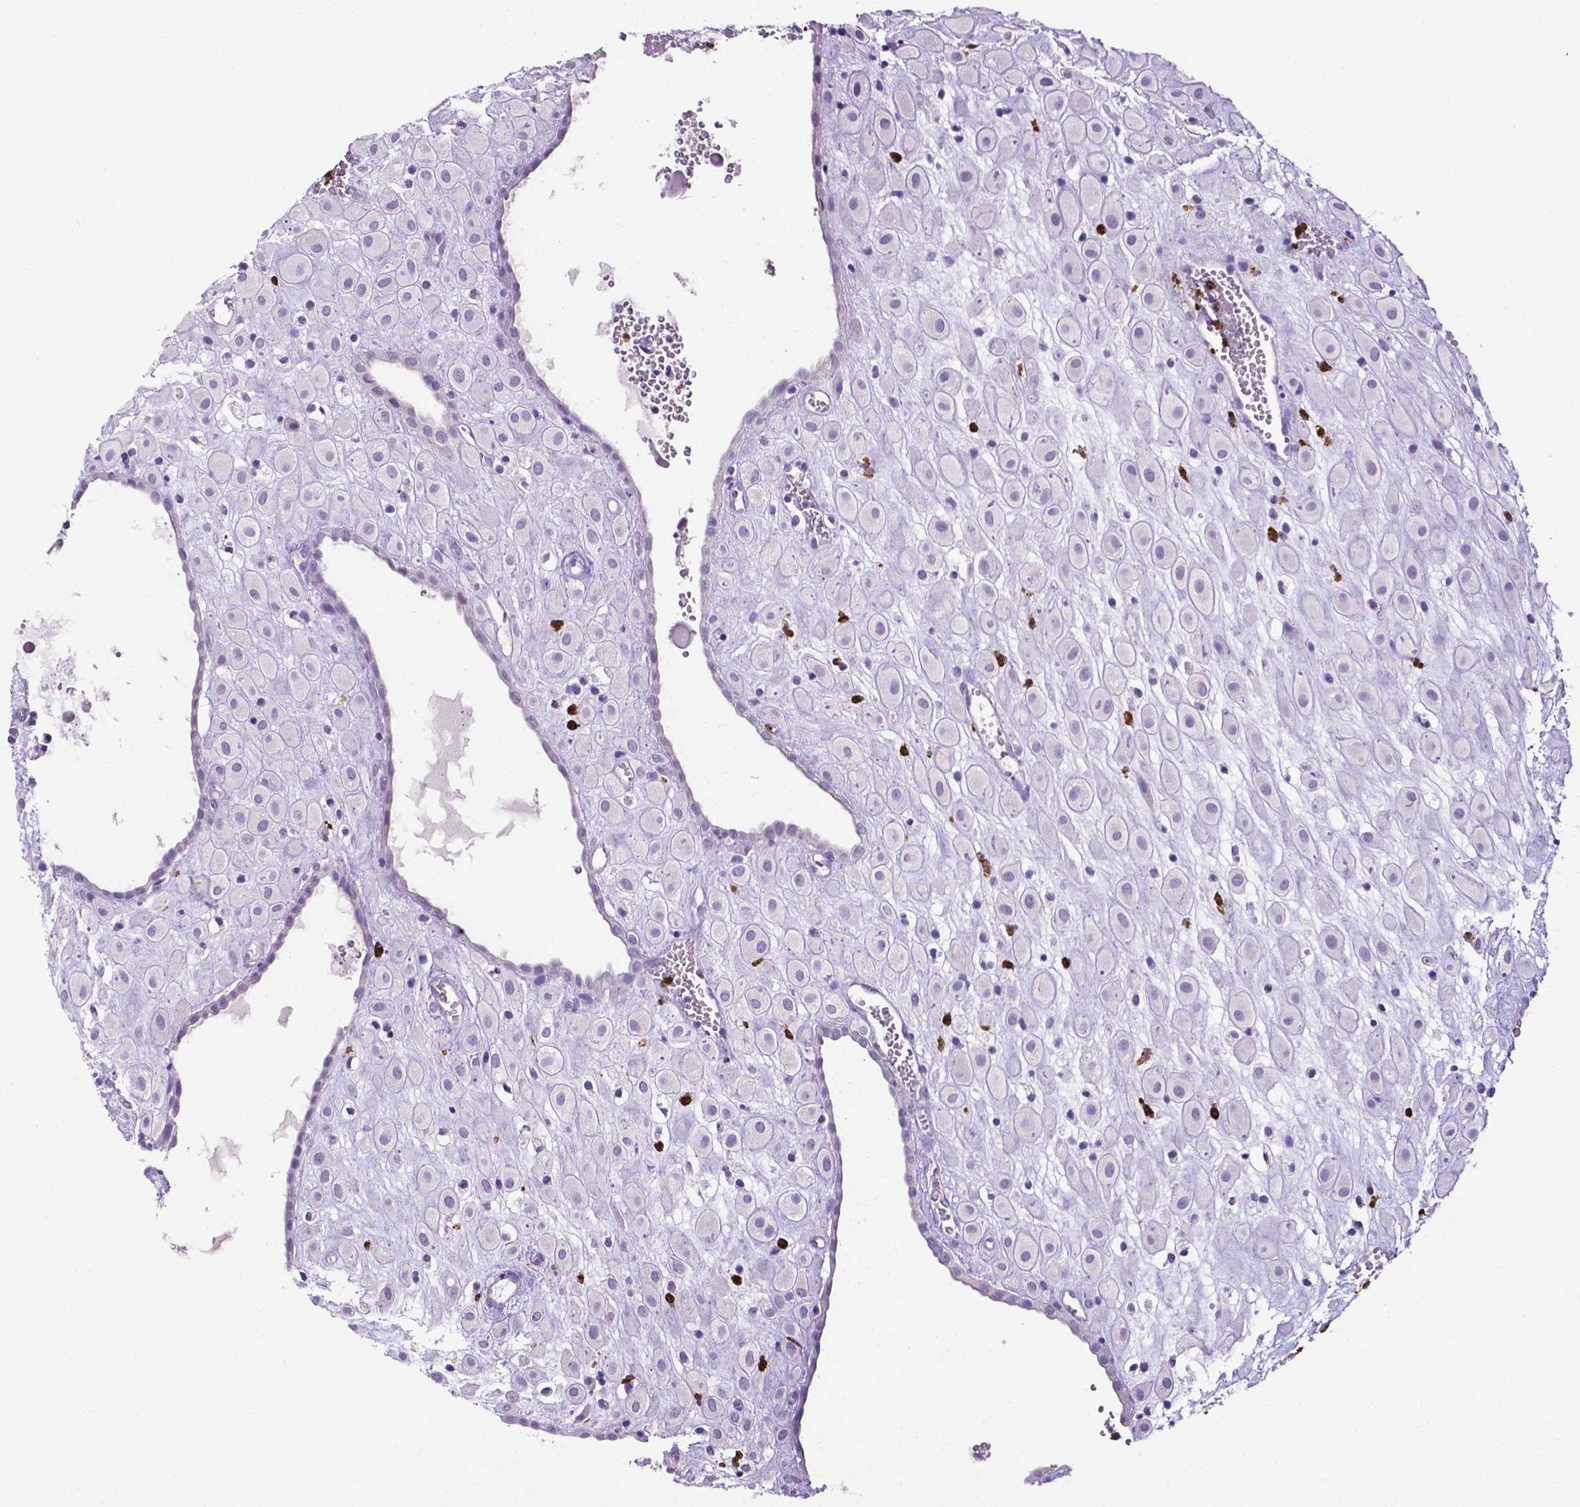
{"staining": {"intensity": "negative", "quantity": "none", "location": "none"}, "tissue": "placenta", "cell_type": "Decidual cells", "image_type": "normal", "snomed": [{"axis": "morphology", "description": "Normal tissue, NOS"}, {"axis": "topography", "description": "Placenta"}], "caption": "An immunohistochemistry (IHC) histopathology image of unremarkable placenta is shown. There is no staining in decidual cells of placenta. (DAB (3,3'-diaminobenzidine) immunohistochemistry (IHC) visualized using brightfield microscopy, high magnification).", "gene": "MMP9", "patient": {"sex": "female", "age": 24}}